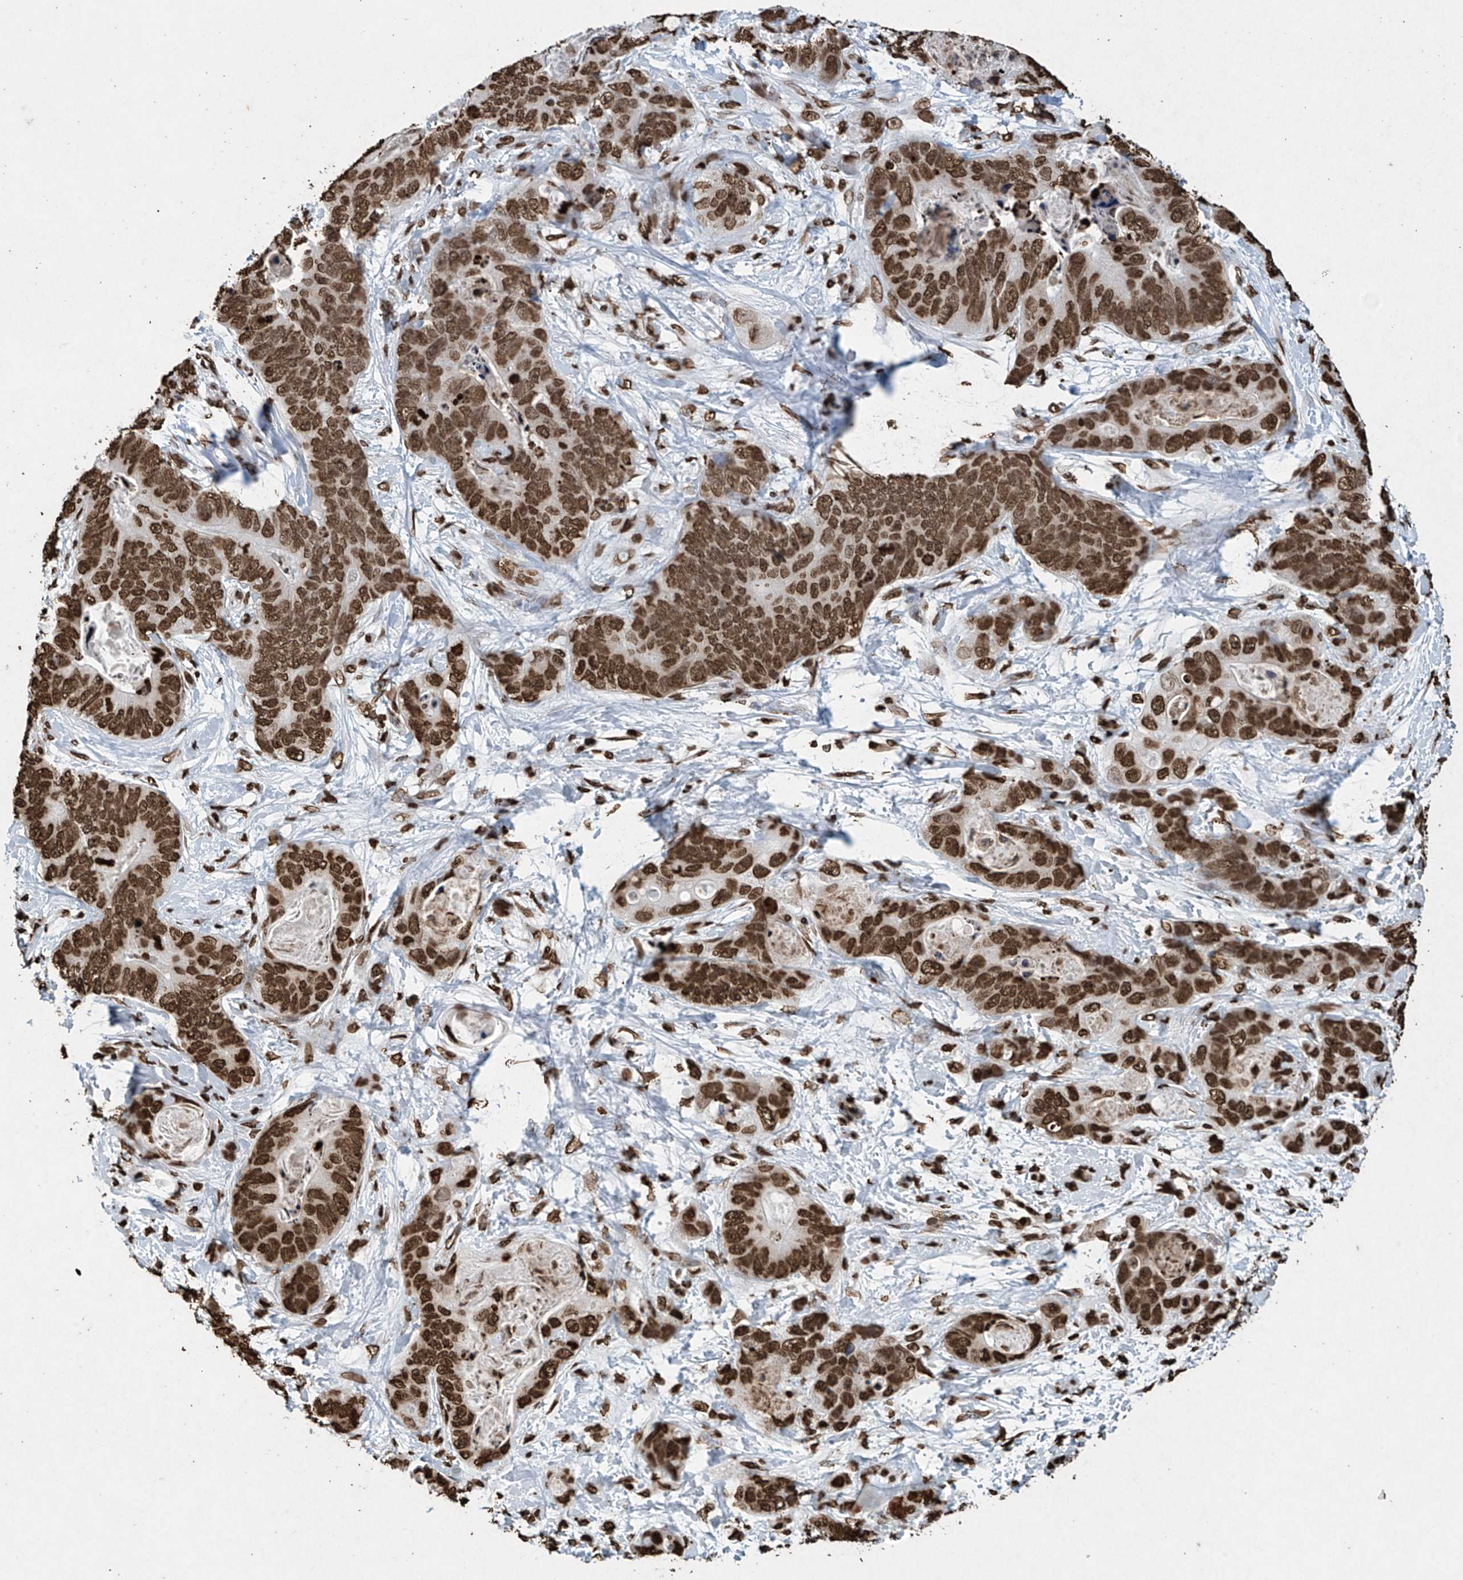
{"staining": {"intensity": "strong", "quantity": ">75%", "location": "nuclear"}, "tissue": "stomach cancer", "cell_type": "Tumor cells", "image_type": "cancer", "snomed": [{"axis": "morphology", "description": "Adenocarcinoma, NOS"}, {"axis": "topography", "description": "Stomach"}], "caption": "Protein staining of stomach cancer tissue exhibits strong nuclear positivity in approximately >75% of tumor cells.", "gene": "H3-3A", "patient": {"sex": "female", "age": 89}}